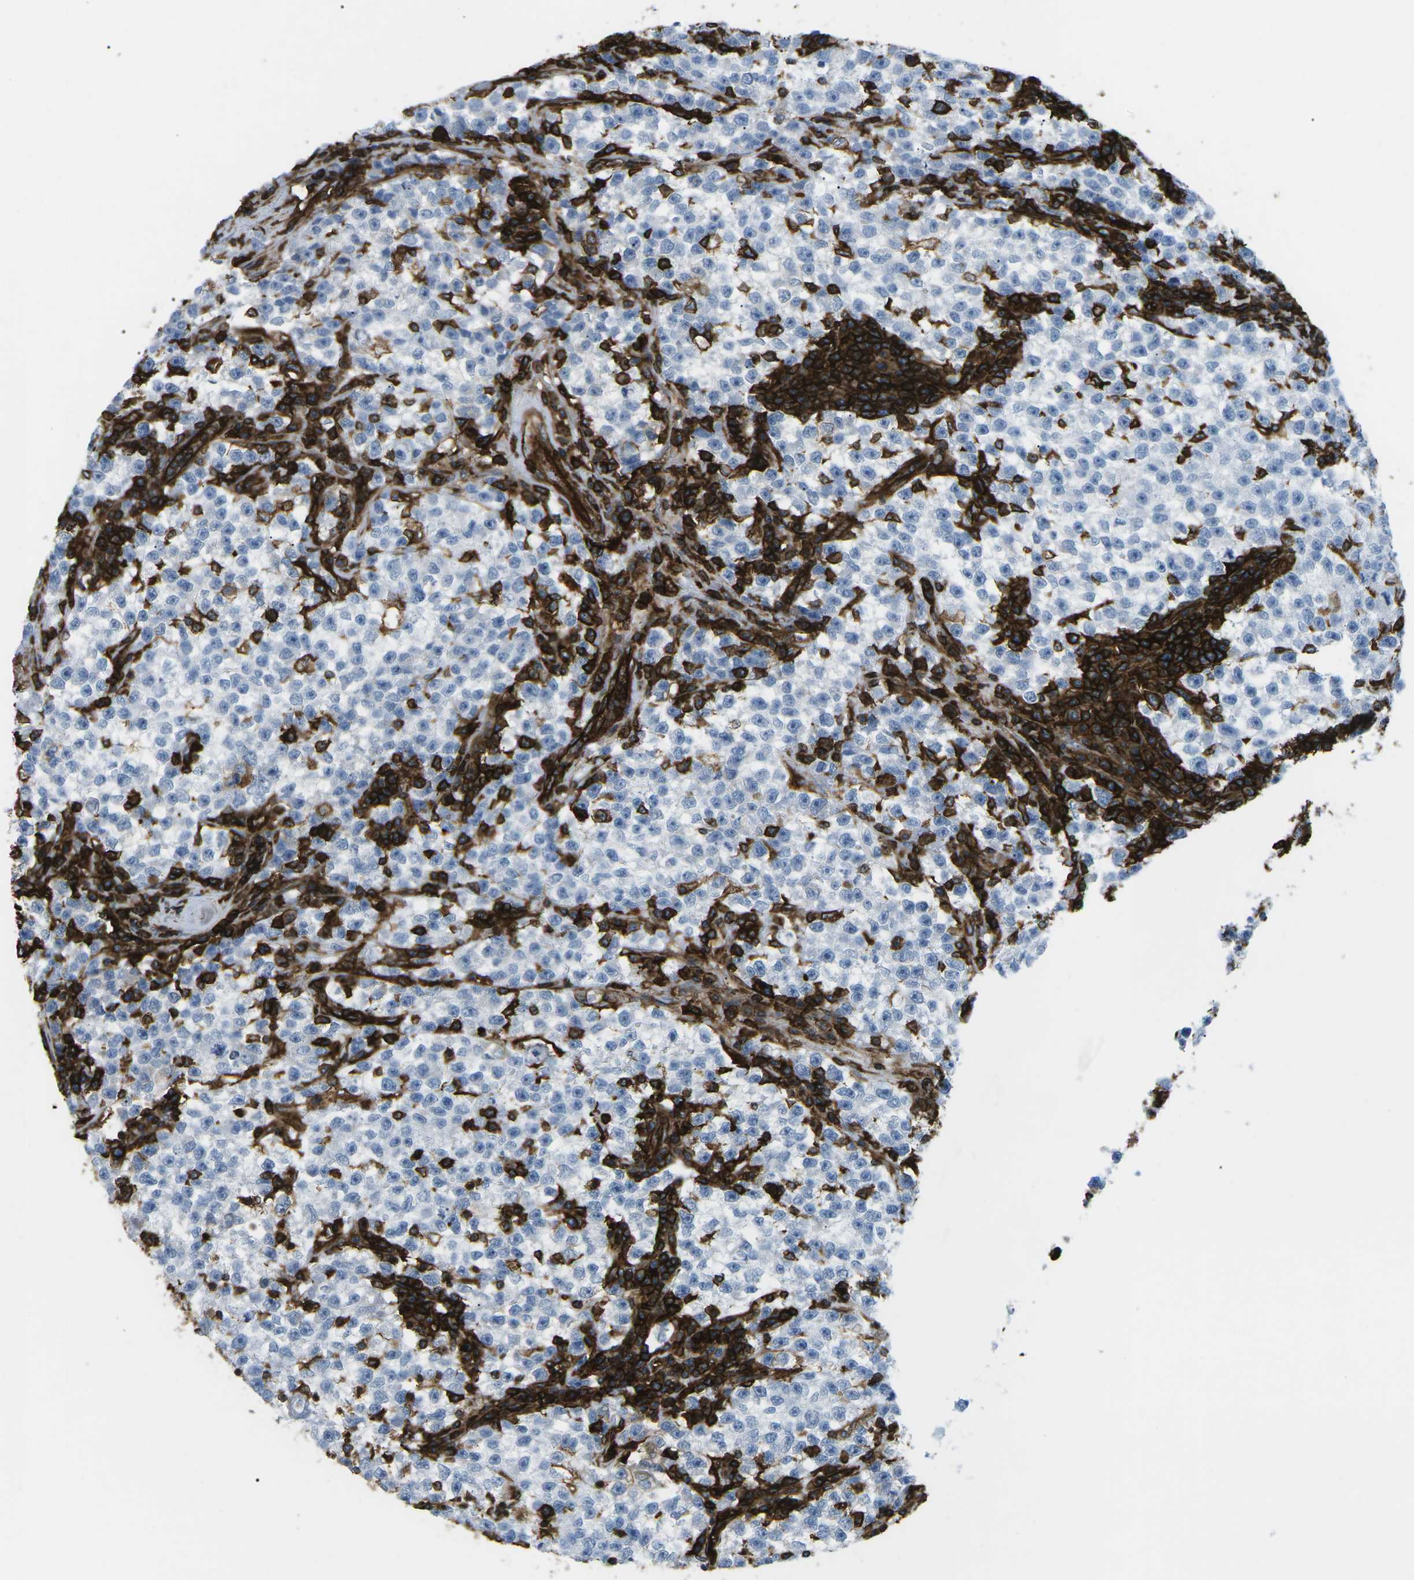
{"staining": {"intensity": "negative", "quantity": "none", "location": "none"}, "tissue": "testis cancer", "cell_type": "Tumor cells", "image_type": "cancer", "snomed": [{"axis": "morphology", "description": "Seminoma, NOS"}, {"axis": "topography", "description": "Testis"}], "caption": "High power microscopy micrograph of an IHC micrograph of testis cancer, revealing no significant staining in tumor cells.", "gene": "HLA-B", "patient": {"sex": "male", "age": 22}}